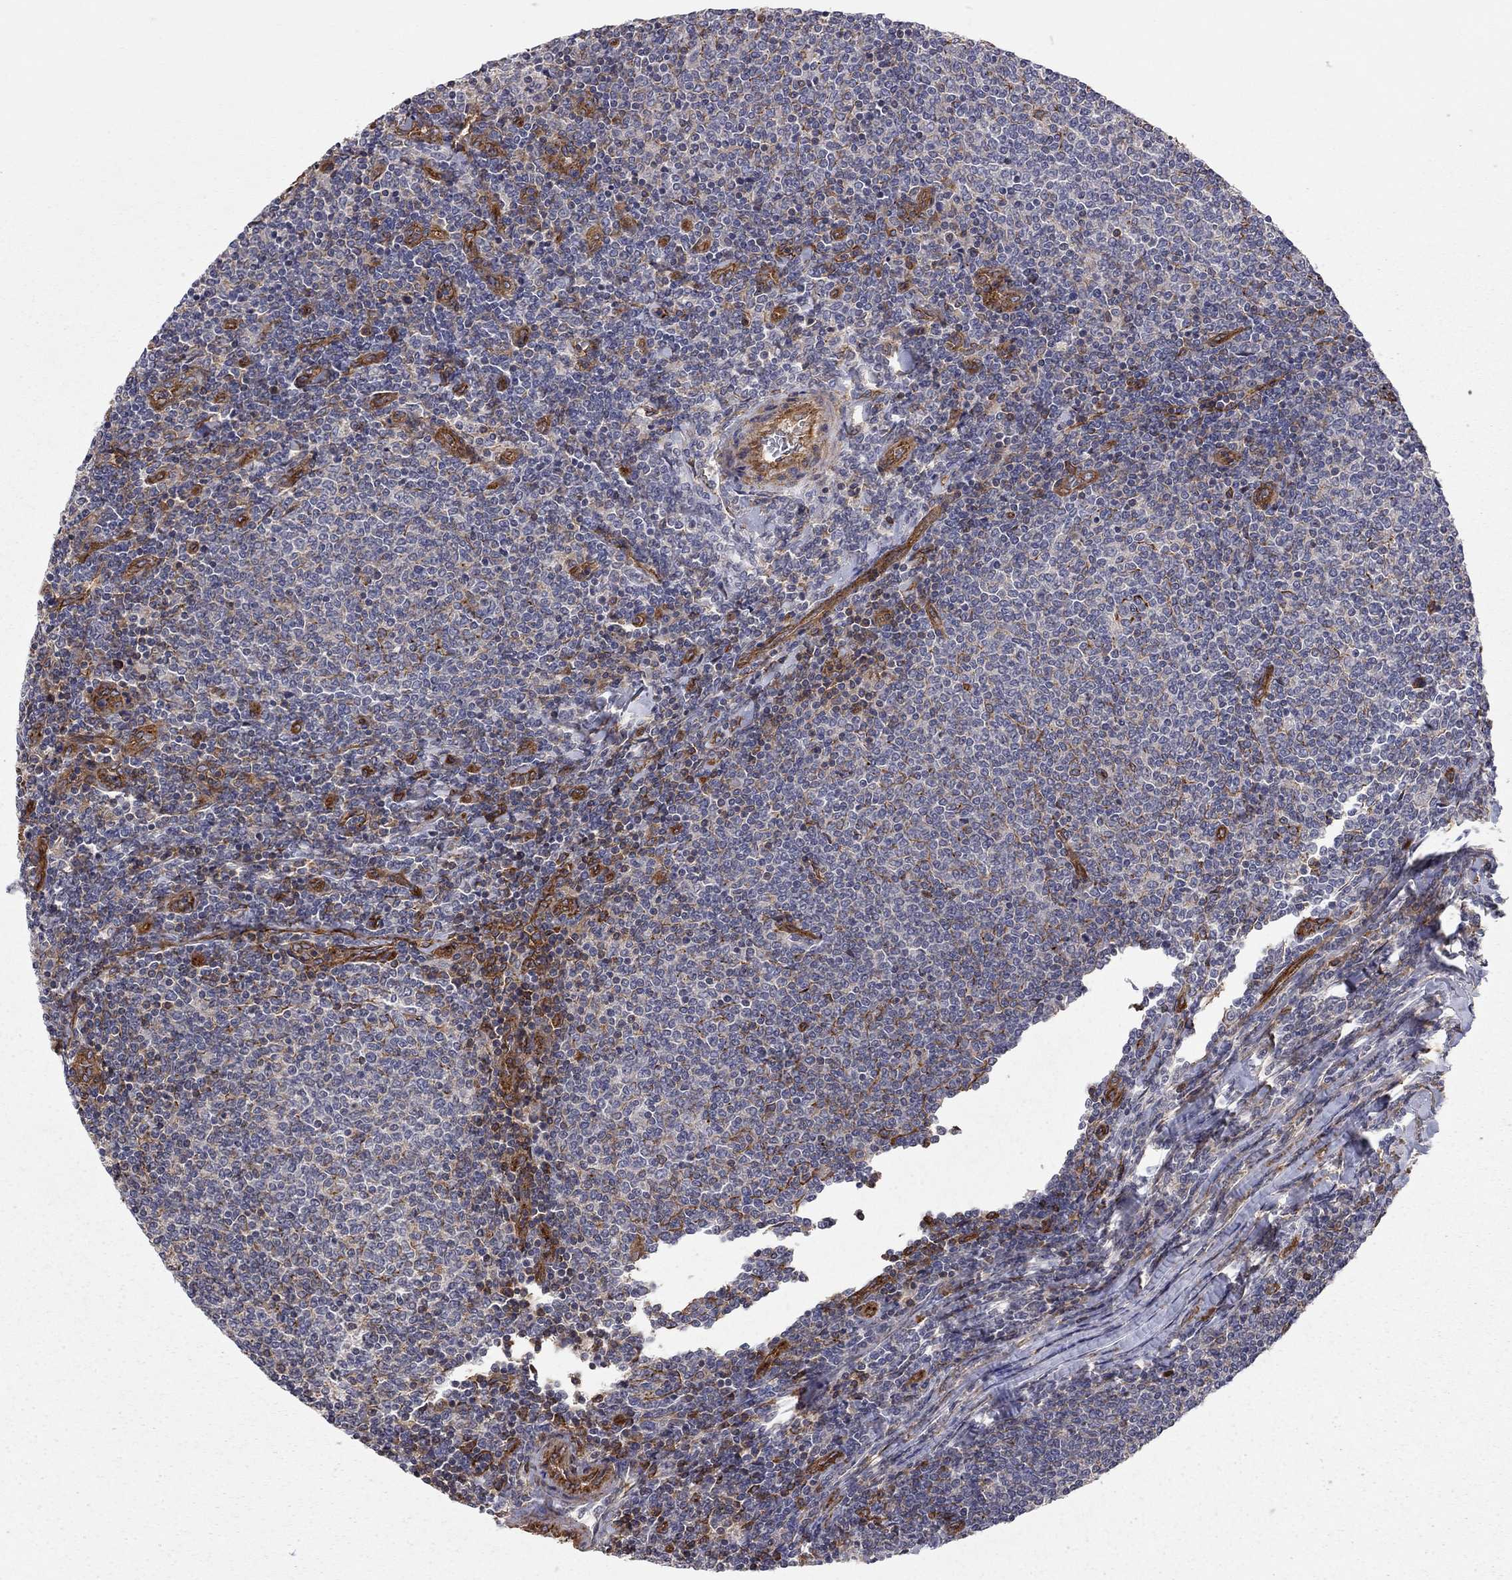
{"staining": {"intensity": "negative", "quantity": "none", "location": "none"}, "tissue": "lymphoma", "cell_type": "Tumor cells", "image_type": "cancer", "snomed": [{"axis": "morphology", "description": "Malignant lymphoma, non-Hodgkin's type, Low grade"}, {"axis": "topography", "description": "Lymph node"}], "caption": "This histopathology image is of low-grade malignant lymphoma, non-Hodgkin's type stained with immunohistochemistry (IHC) to label a protein in brown with the nuclei are counter-stained blue. There is no positivity in tumor cells.", "gene": "RASEF", "patient": {"sex": "male", "age": 52}}